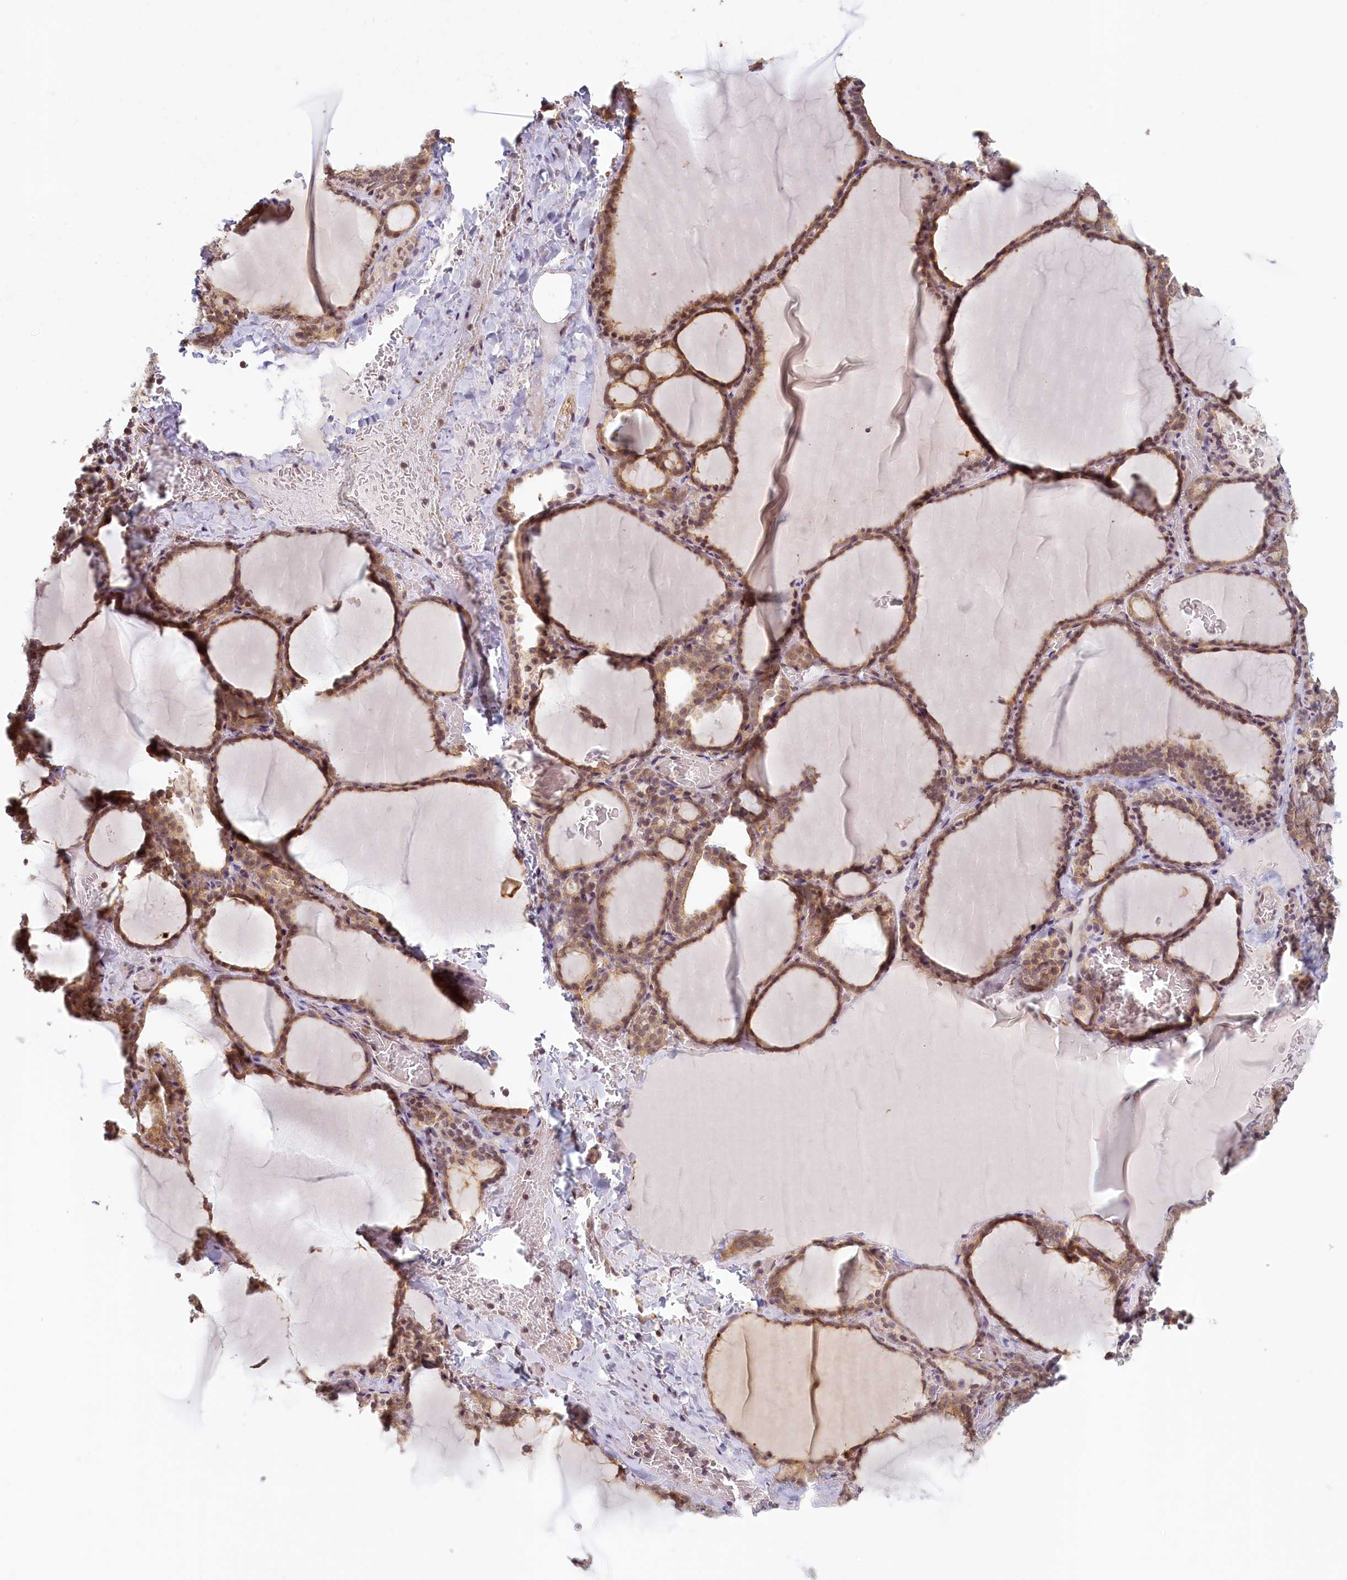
{"staining": {"intensity": "moderate", "quantity": ">75%", "location": "cytoplasmic/membranous,nuclear"}, "tissue": "thyroid gland", "cell_type": "Glandular cells", "image_type": "normal", "snomed": [{"axis": "morphology", "description": "Normal tissue, NOS"}, {"axis": "topography", "description": "Thyroid gland"}], "caption": "Immunohistochemistry micrograph of unremarkable thyroid gland: thyroid gland stained using IHC displays medium levels of moderate protein expression localized specifically in the cytoplasmic/membranous,nuclear of glandular cells, appearing as a cytoplasmic/membranous,nuclear brown color.", "gene": "C19orf44", "patient": {"sex": "female", "age": 39}}